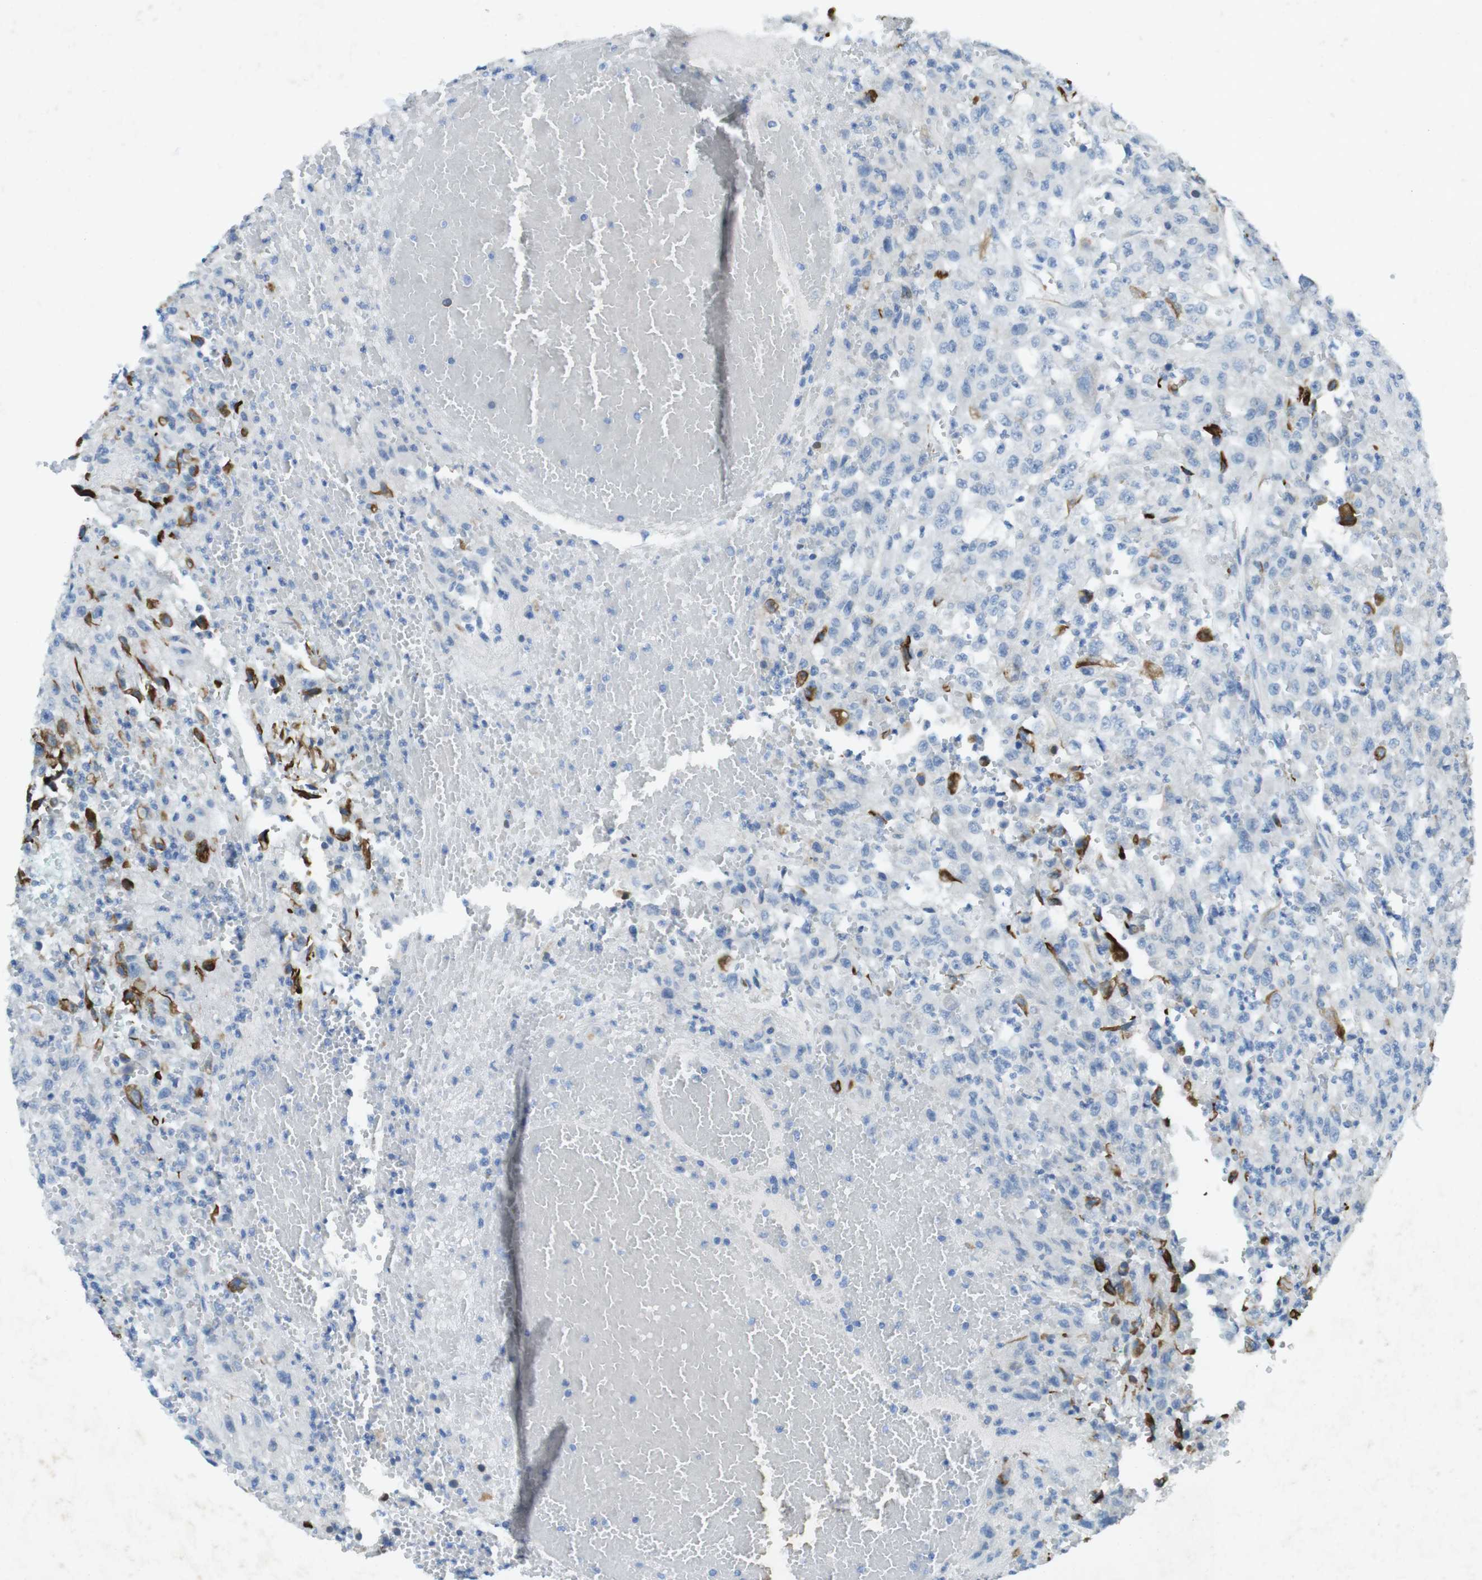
{"staining": {"intensity": "negative", "quantity": "none", "location": "none"}, "tissue": "urothelial cancer", "cell_type": "Tumor cells", "image_type": "cancer", "snomed": [{"axis": "morphology", "description": "Urothelial carcinoma, High grade"}, {"axis": "topography", "description": "Urinary bladder"}], "caption": "IHC of human urothelial cancer displays no staining in tumor cells. Nuclei are stained in blue.", "gene": "CD320", "patient": {"sex": "male", "age": 46}}